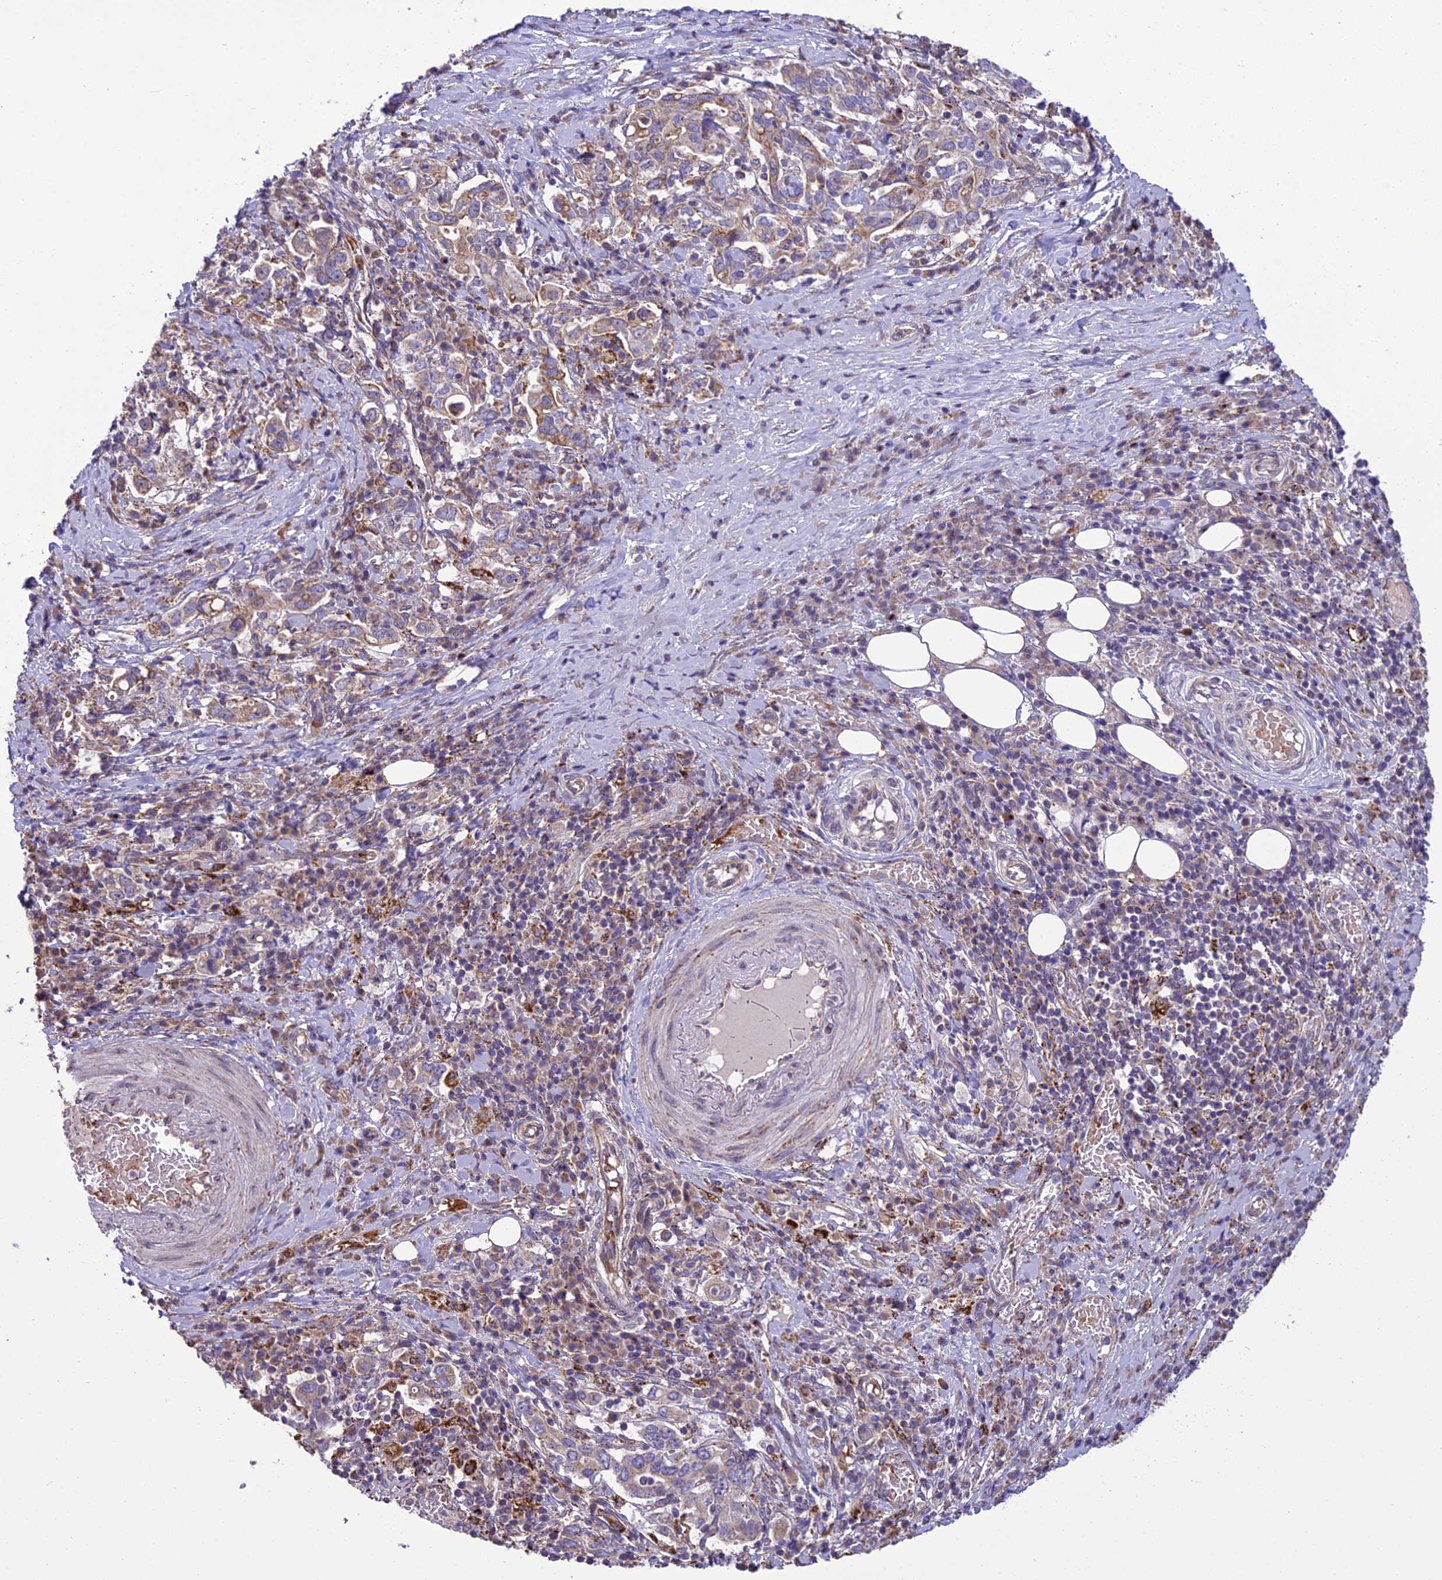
{"staining": {"intensity": "weak", "quantity": "25%-75%", "location": "cytoplasmic/membranous"}, "tissue": "stomach cancer", "cell_type": "Tumor cells", "image_type": "cancer", "snomed": [{"axis": "morphology", "description": "Adenocarcinoma, NOS"}, {"axis": "topography", "description": "Stomach, upper"}, {"axis": "topography", "description": "Stomach"}], "caption": "A histopathology image showing weak cytoplasmic/membranous positivity in approximately 25%-75% of tumor cells in adenocarcinoma (stomach), as visualized by brown immunohistochemical staining.", "gene": "TBC1D24", "patient": {"sex": "male", "age": 62}}